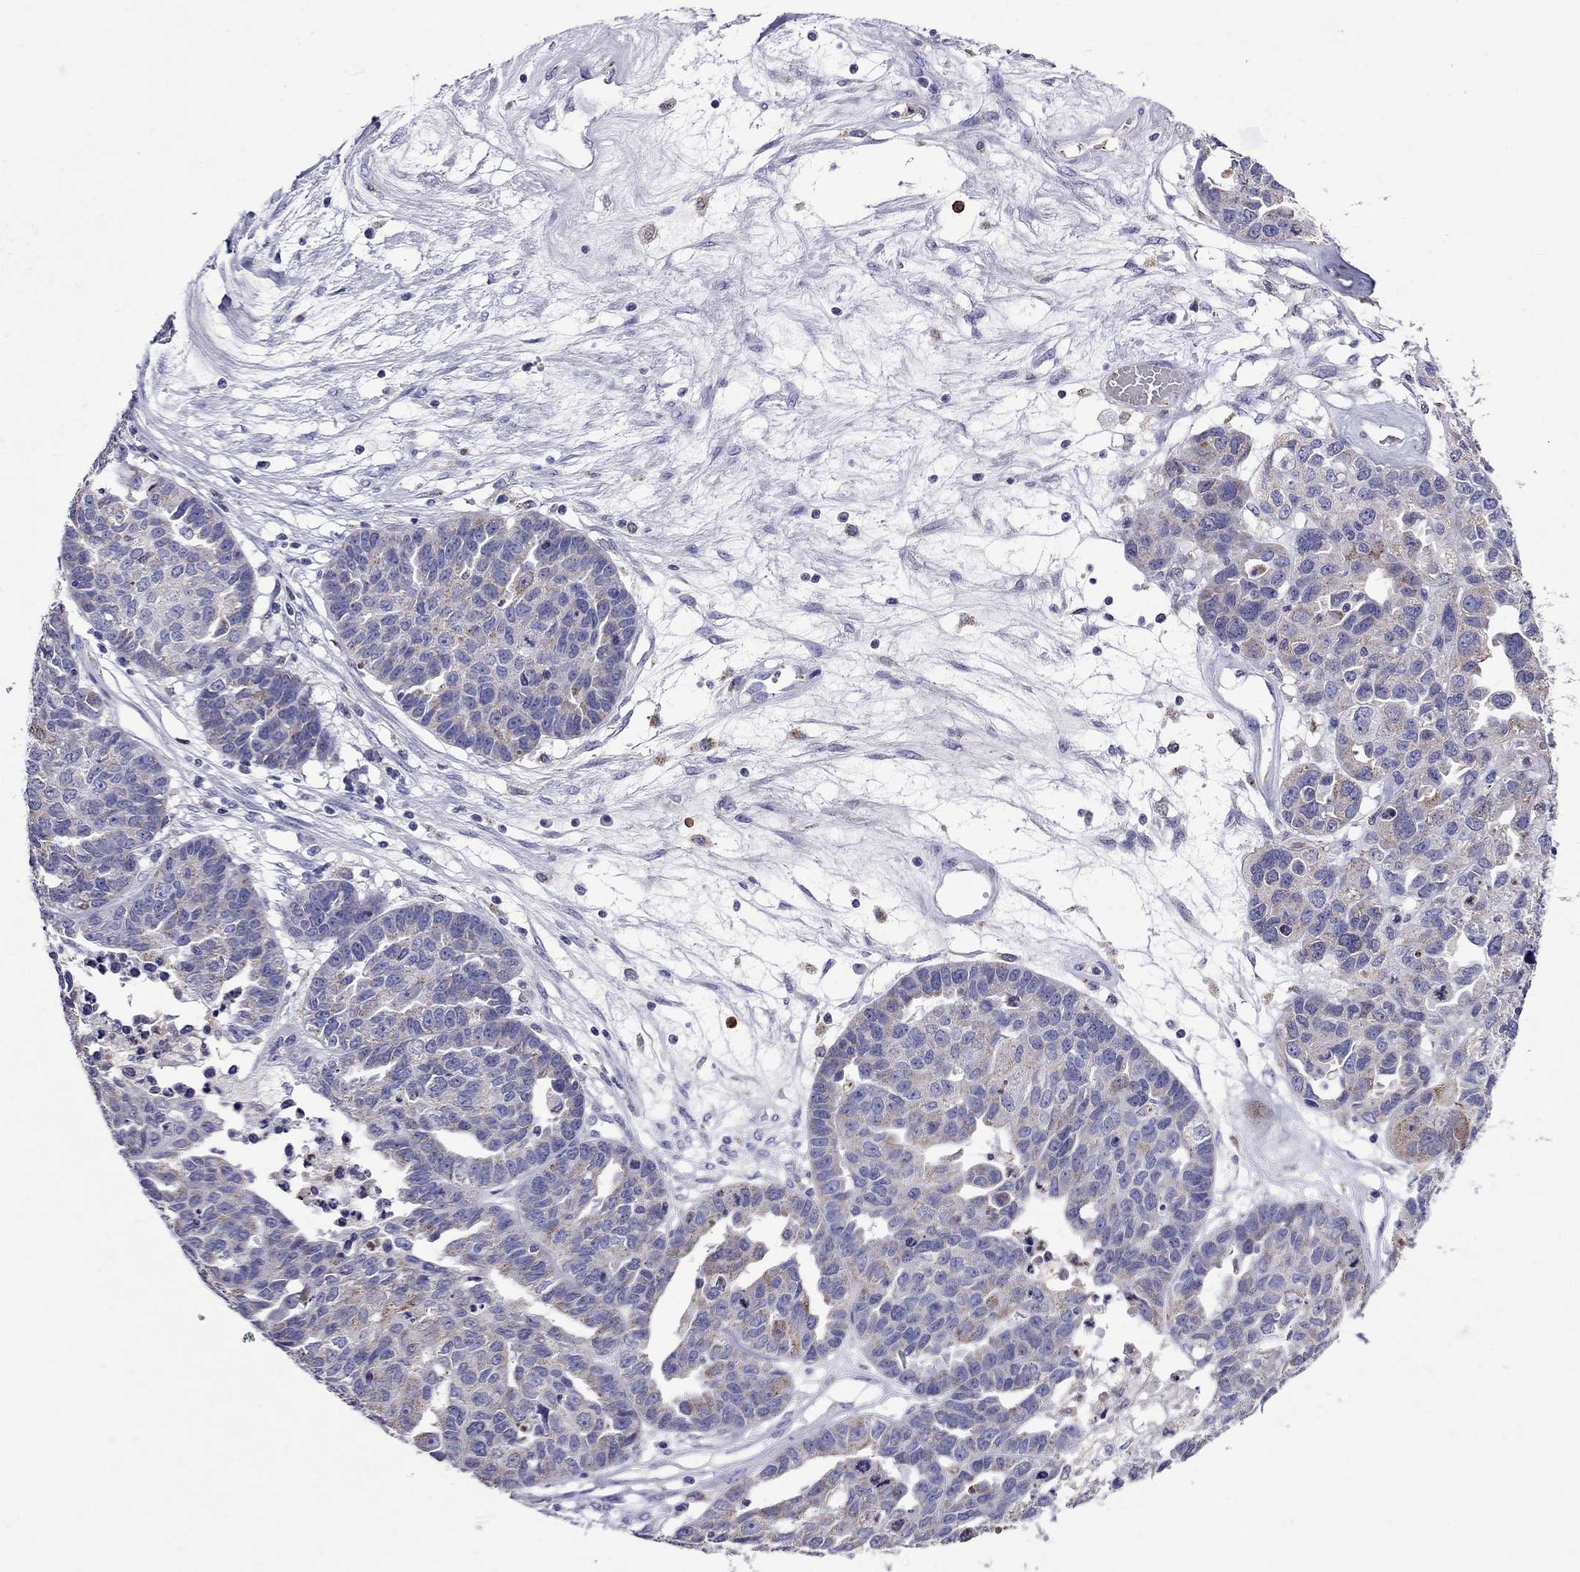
{"staining": {"intensity": "weak", "quantity": "25%-75%", "location": "cytoplasmic/membranous"}, "tissue": "ovarian cancer", "cell_type": "Tumor cells", "image_type": "cancer", "snomed": [{"axis": "morphology", "description": "Cystadenocarcinoma, serous, NOS"}, {"axis": "topography", "description": "Ovary"}], "caption": "Immunohistochemical staining of serous cystadenocarcinoma (ovarian) reveals low levels of weak cytoplasmic/membranous protein expression in about 25%-75% of tumor cells.", "gene": "SCG2", "patient": {"sex": "female", "age": 87}}